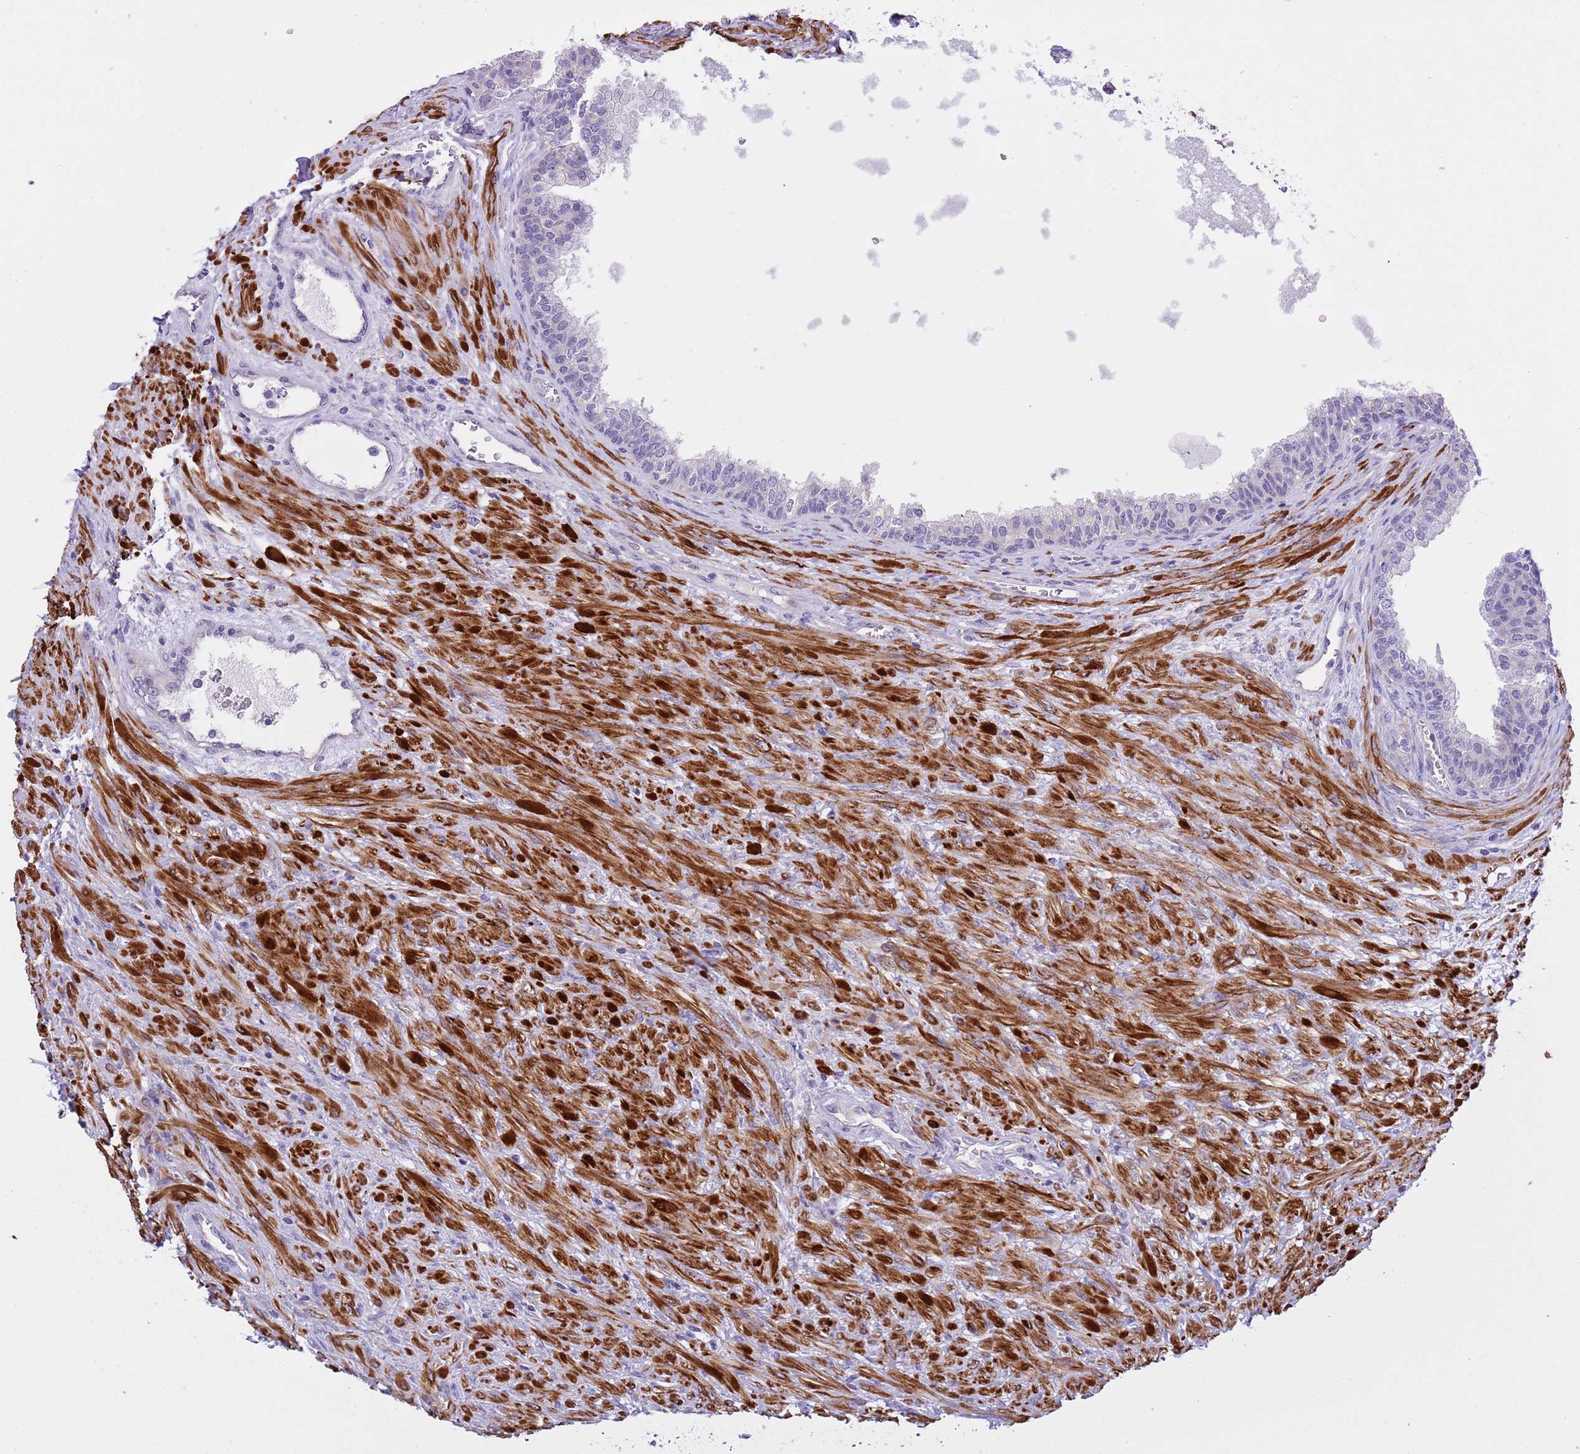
{"staining": {"intensity": "negative", "quantity": "none", "location": "none"}, "tissue": "prostate", "cell_type": "Glandular cells", "image_type": "normal", "snomed": [{"axis": "morphology", "description": "Normal tissue, NOS"}, {"axis": "topography", "description": "Prostate"}], "caption": "Glandular cells are negative for protein expression in benign human prostate. (DAB immunohistochemistry (IHC) with hematoxylin counter stain).", "gene": "NET1", "patient": {"sex": "male", "age": 76}}